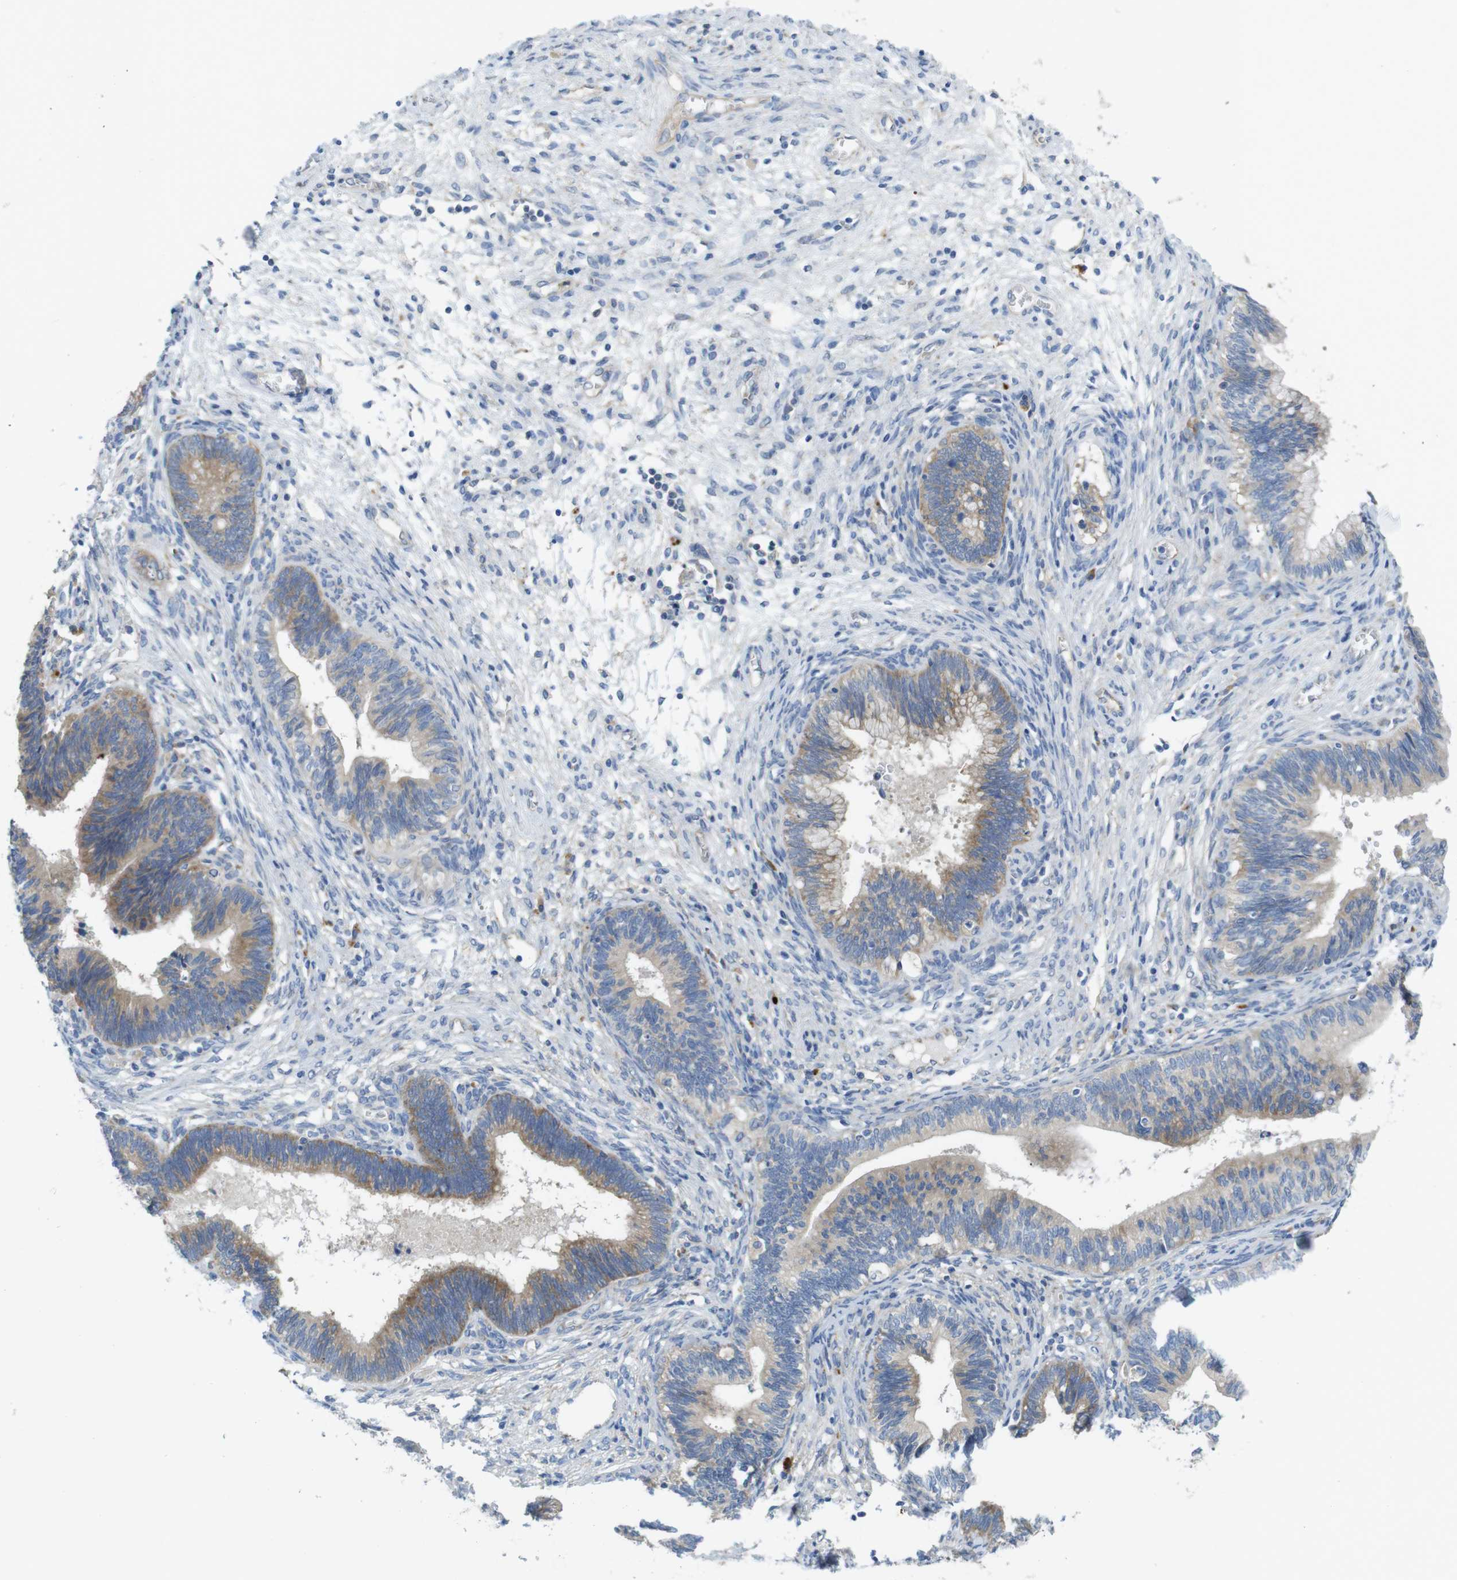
{"staining": {"intensity": "moderate", "quantity": ">75%", "location": "cytoplasmic/membranous"}, "tissue": "cervical cancer", "cell_type": "Tumor cells", "image_type": "cancer", "snomed": [{"axis": "morphology", "description": "Adenocarcinoma, NOS"}, {"axis": "topography", "description": "Cervix"}], "caption": "About >75% of tumor cells in cervical cancer display moderate cytoplasmic/membranous protein expression as visualized by brown immunohistochemical staining.", "gene": "TMEM234", "patient": {"sex": "female", "age": 44}}